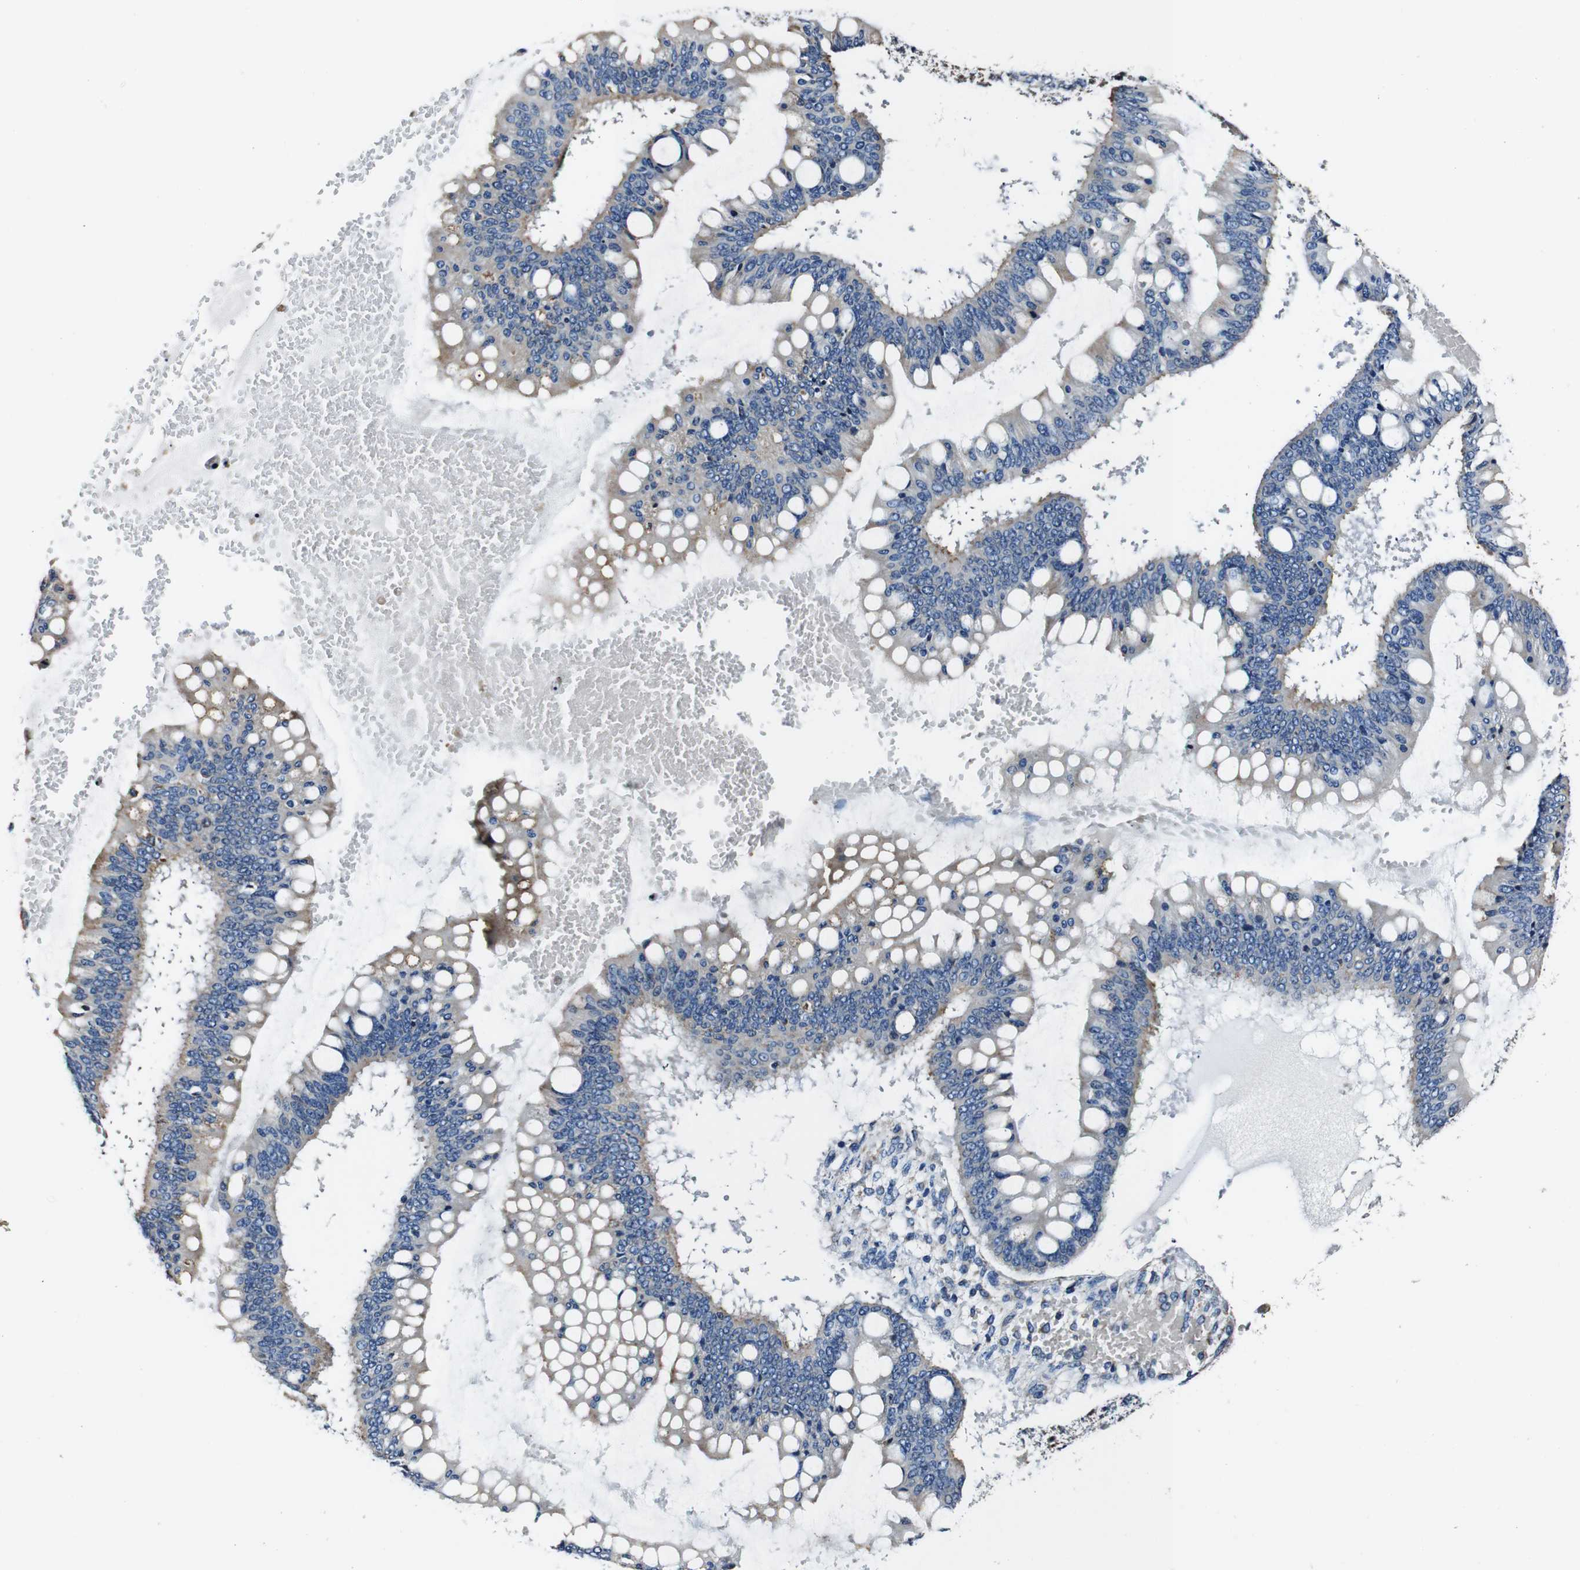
{"staining": {"intensity": "moderate", "quantity": "<25%", "location": "cytoplasmic/membranous"}, "tissue": "ovarian cancer", "cell_type": "Tumor cells", "image_type": "cancer", "snomed": [{"axis": "morphology", "description": "Cystadenocarcinoma, mucinous, NOS"}, {"axis": "topography", "description": "Ovary"}], "caption": "Immunohistochemical staining of mucinous cystadenocarcinoma (ovarian) demonstrates moderate cytoplasmic/membranous protein positivity in about <25% of tumor cells.", "gene": "HK1", "patient": {"sex": "female", "age": 73}}